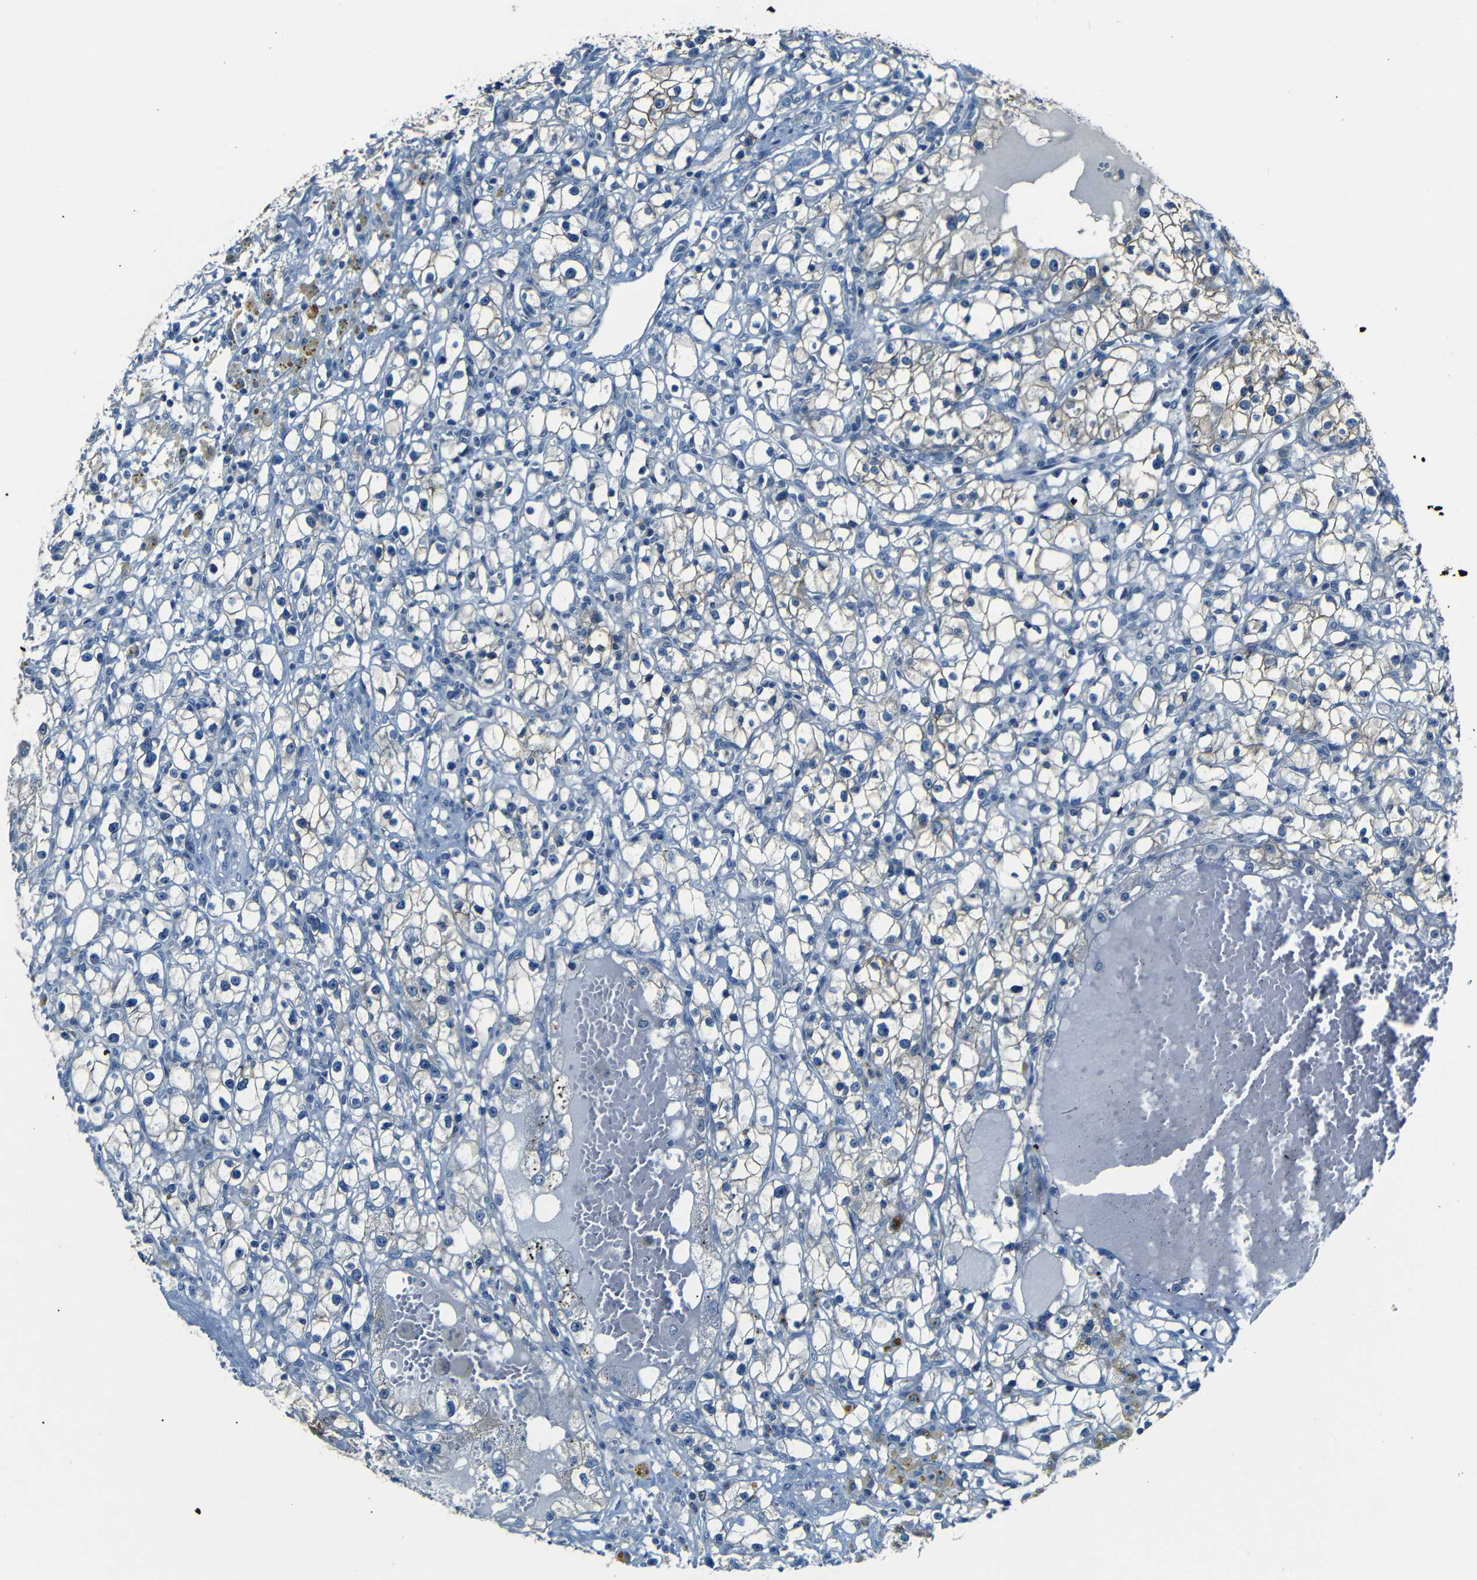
{"staining": {"intensity": "weak", "quantity": "<25%", "location": "cytoplasmic/membranous"}, "tissue": "renal cancer", "cell_type": "Tumor cells", "image_type": "cancer", "snomed": [{"axis": "morphology", "description": "Adenocarcinoma, NOS"}, {"axis": "topography", "description": "Kidney"}], "caption": "IHC of human adenocarcinoma (renal) shows no staining in tumor cells. (DAB immunohistochemistry, high magnification).", "gene": "ANK3", "patient": {"sex": "male", "age": 56}}